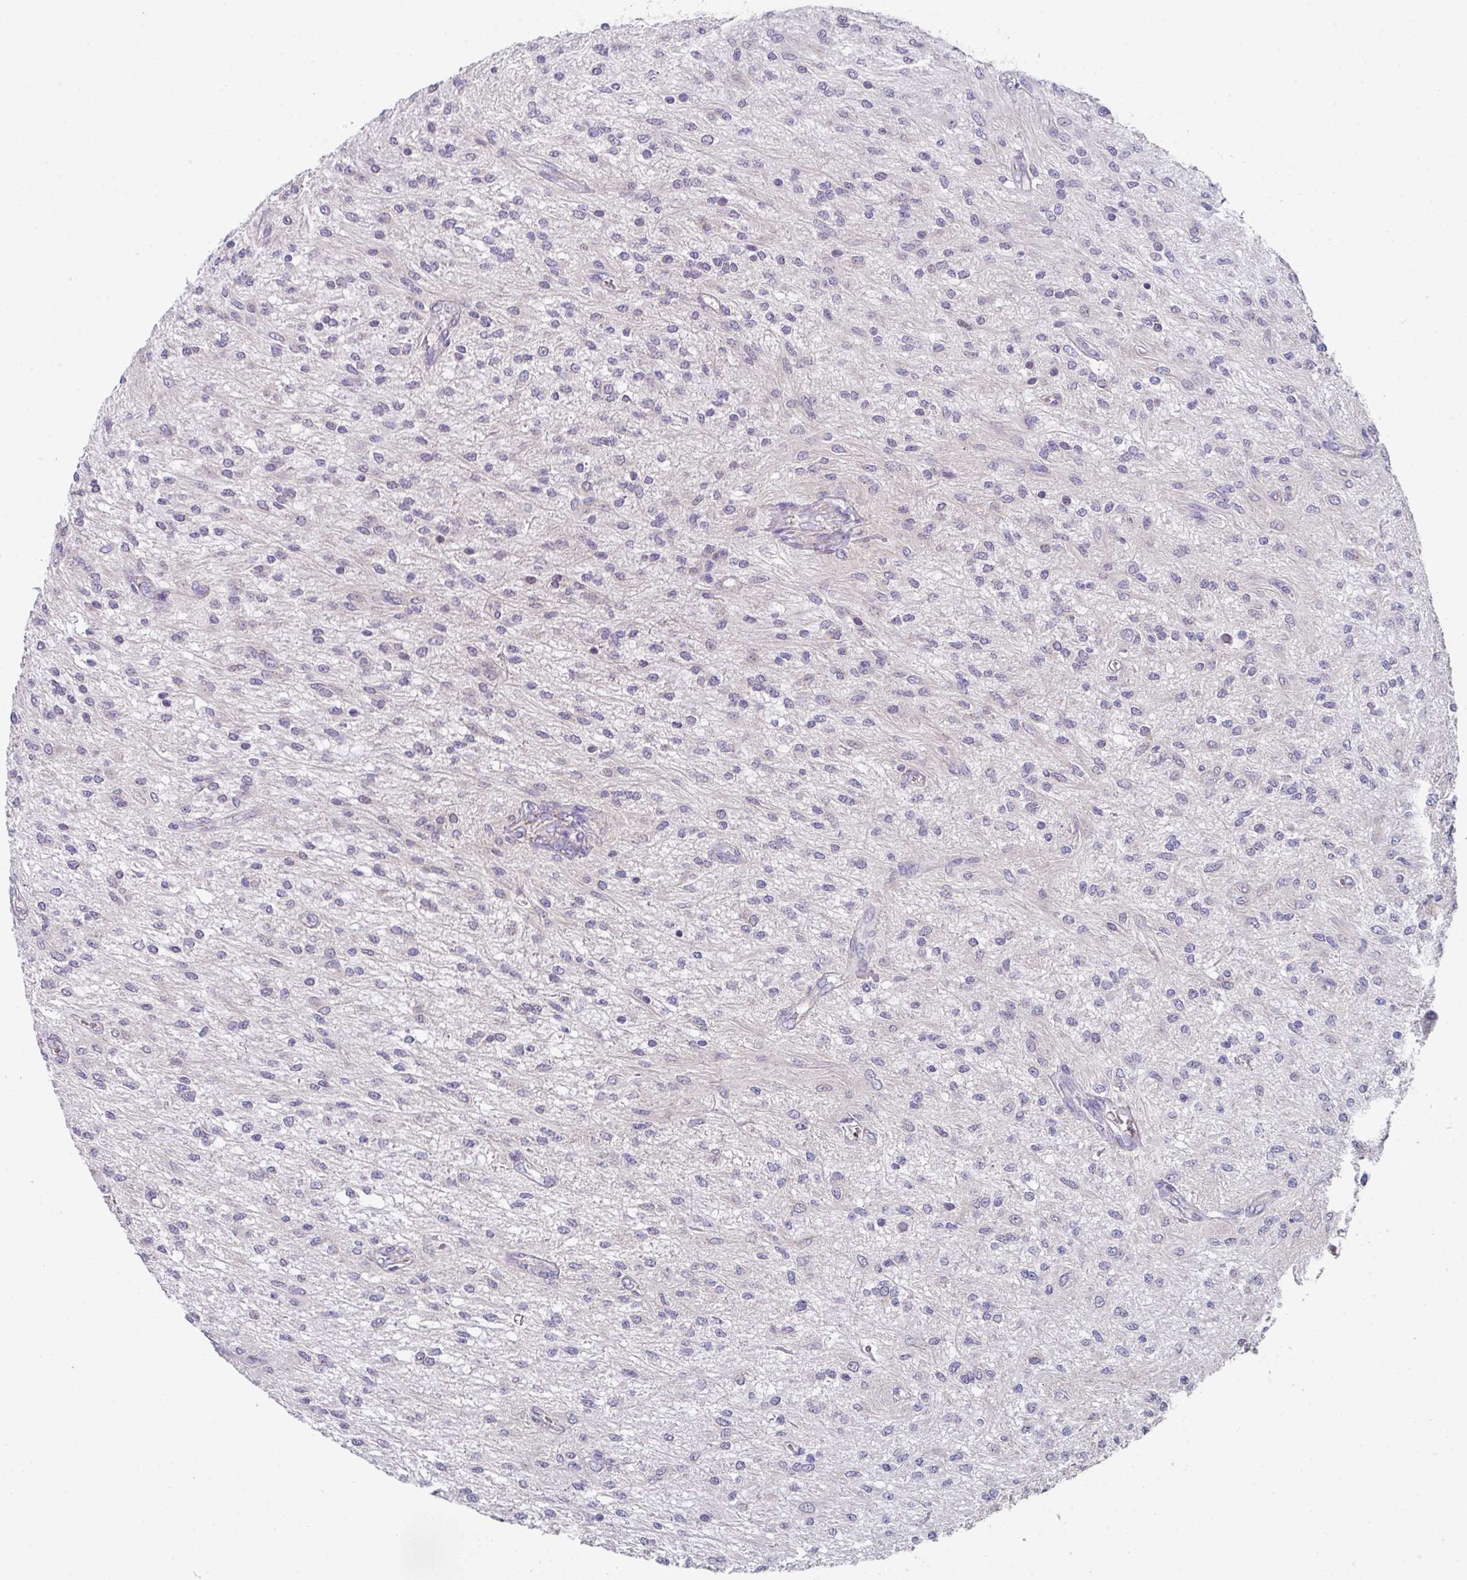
{"staining": {"intensity": "negative", "quantity": "none", "location": "none"}, "tissue": "glioma", "cell_type": "Tumor cells", "image_type": "cancer", "snomed": [{"axis": "morphology", "description": "Glioma, malignant, Low grade"}, {"axis": "topography", "description": "Cerebellum"}], "caption": "A photomicrograph of human malignant low-grade glioma is negative for staining in tumor cells.", "gene": "DCAF12L2", "patient": {"sex": "female", "age": 14}}